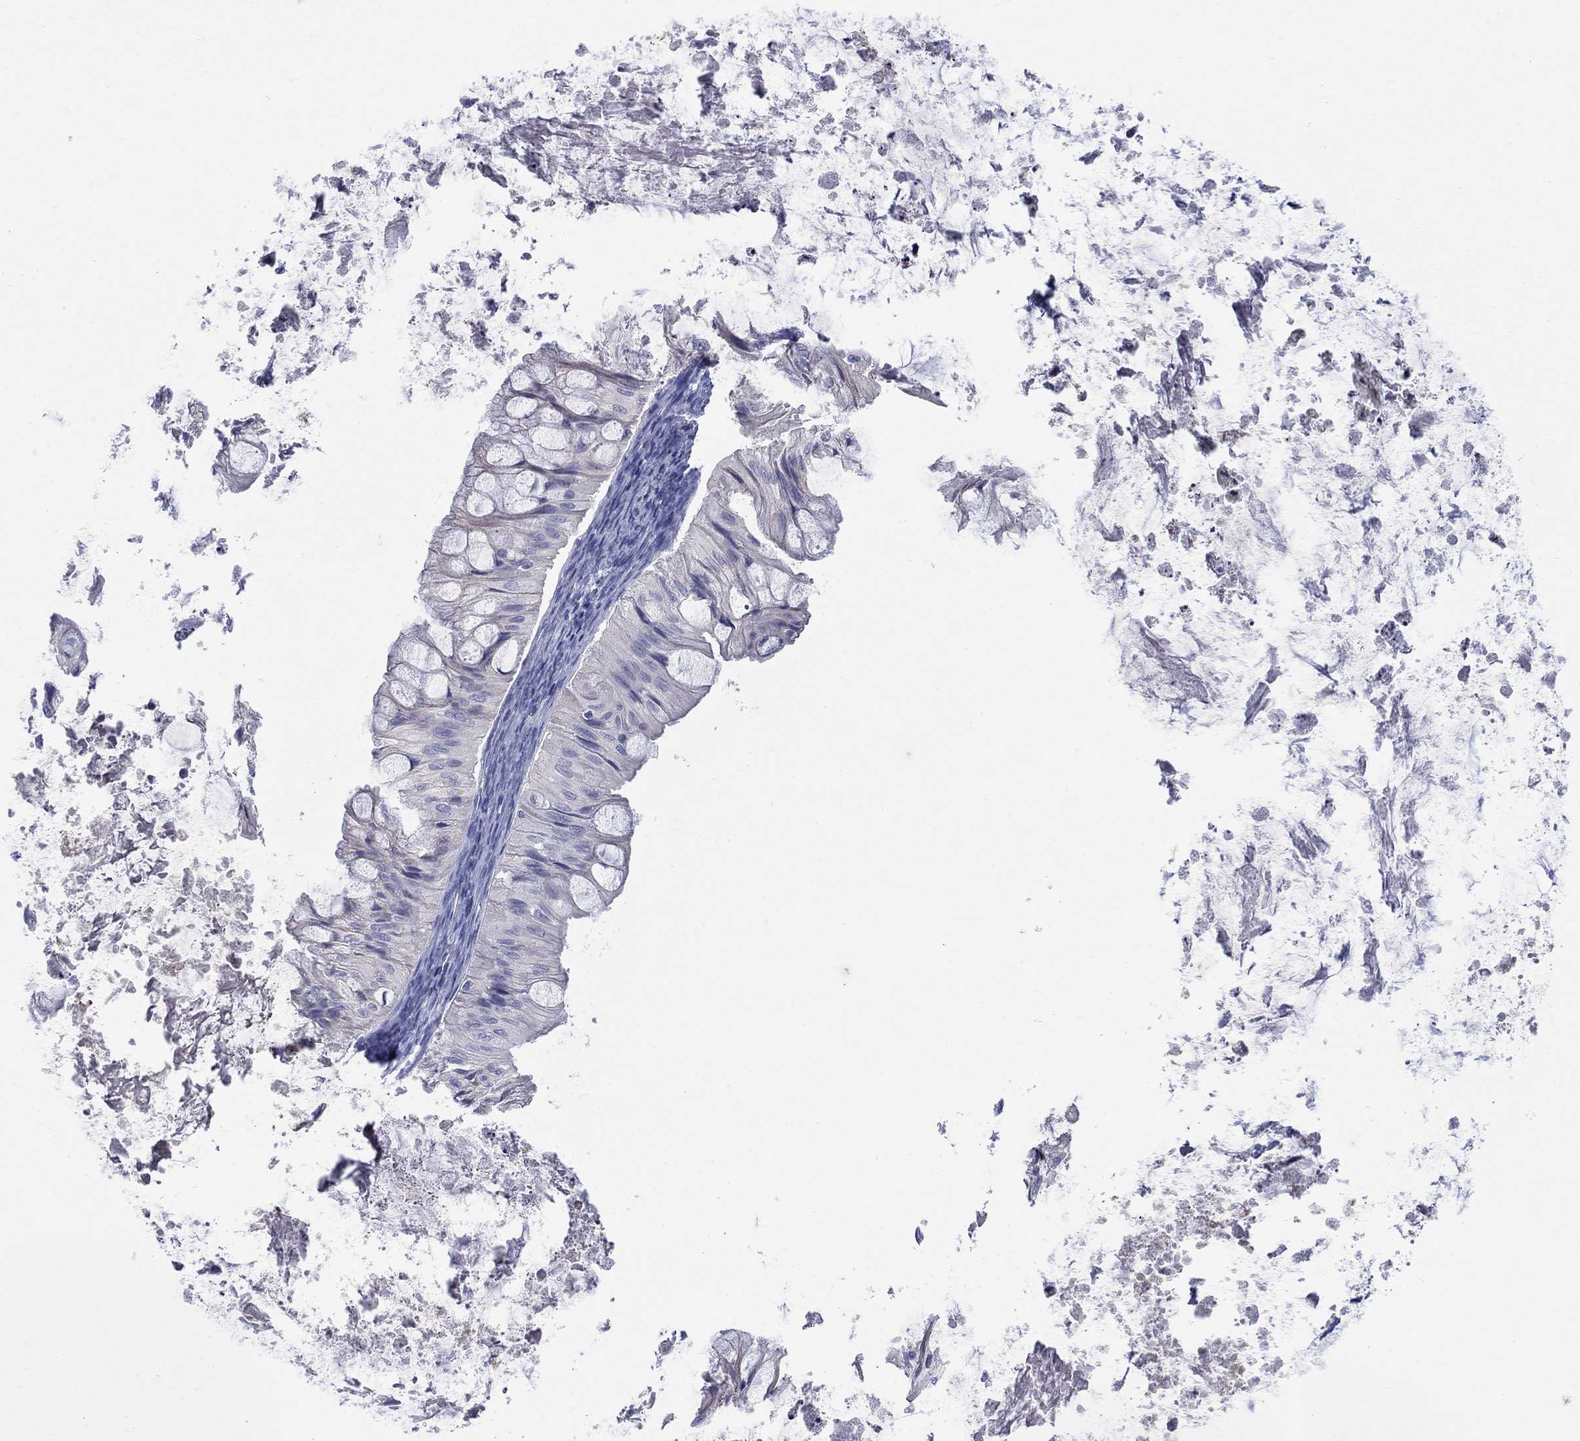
{"staining": {"intensity": "weak", "quantity": "<25%", "location": "cytoplasmic/membranous"}, "tissue": "ovarian cancer", "cell_type": "Tumor cells", "image_type": "cancer", "snomed": [{"axis": "morphology", "description": "Cystadenocarcinoma, mucinous, NOS"}, {"axis": "topography", "description": "Ovary"}], "caption": "Immunohistochemistry (IHC) histopathology image of neoplastic tissue: ovarian cancer (mucinous cystadenocarcinoma) stained with DAB reveals no significant protein staining in tumor cells. (Brightfield microscopy of DAB IHC at high magnification).", "gene": "PTPRZ1", "patient": {"sex": "female", "age": 57}}